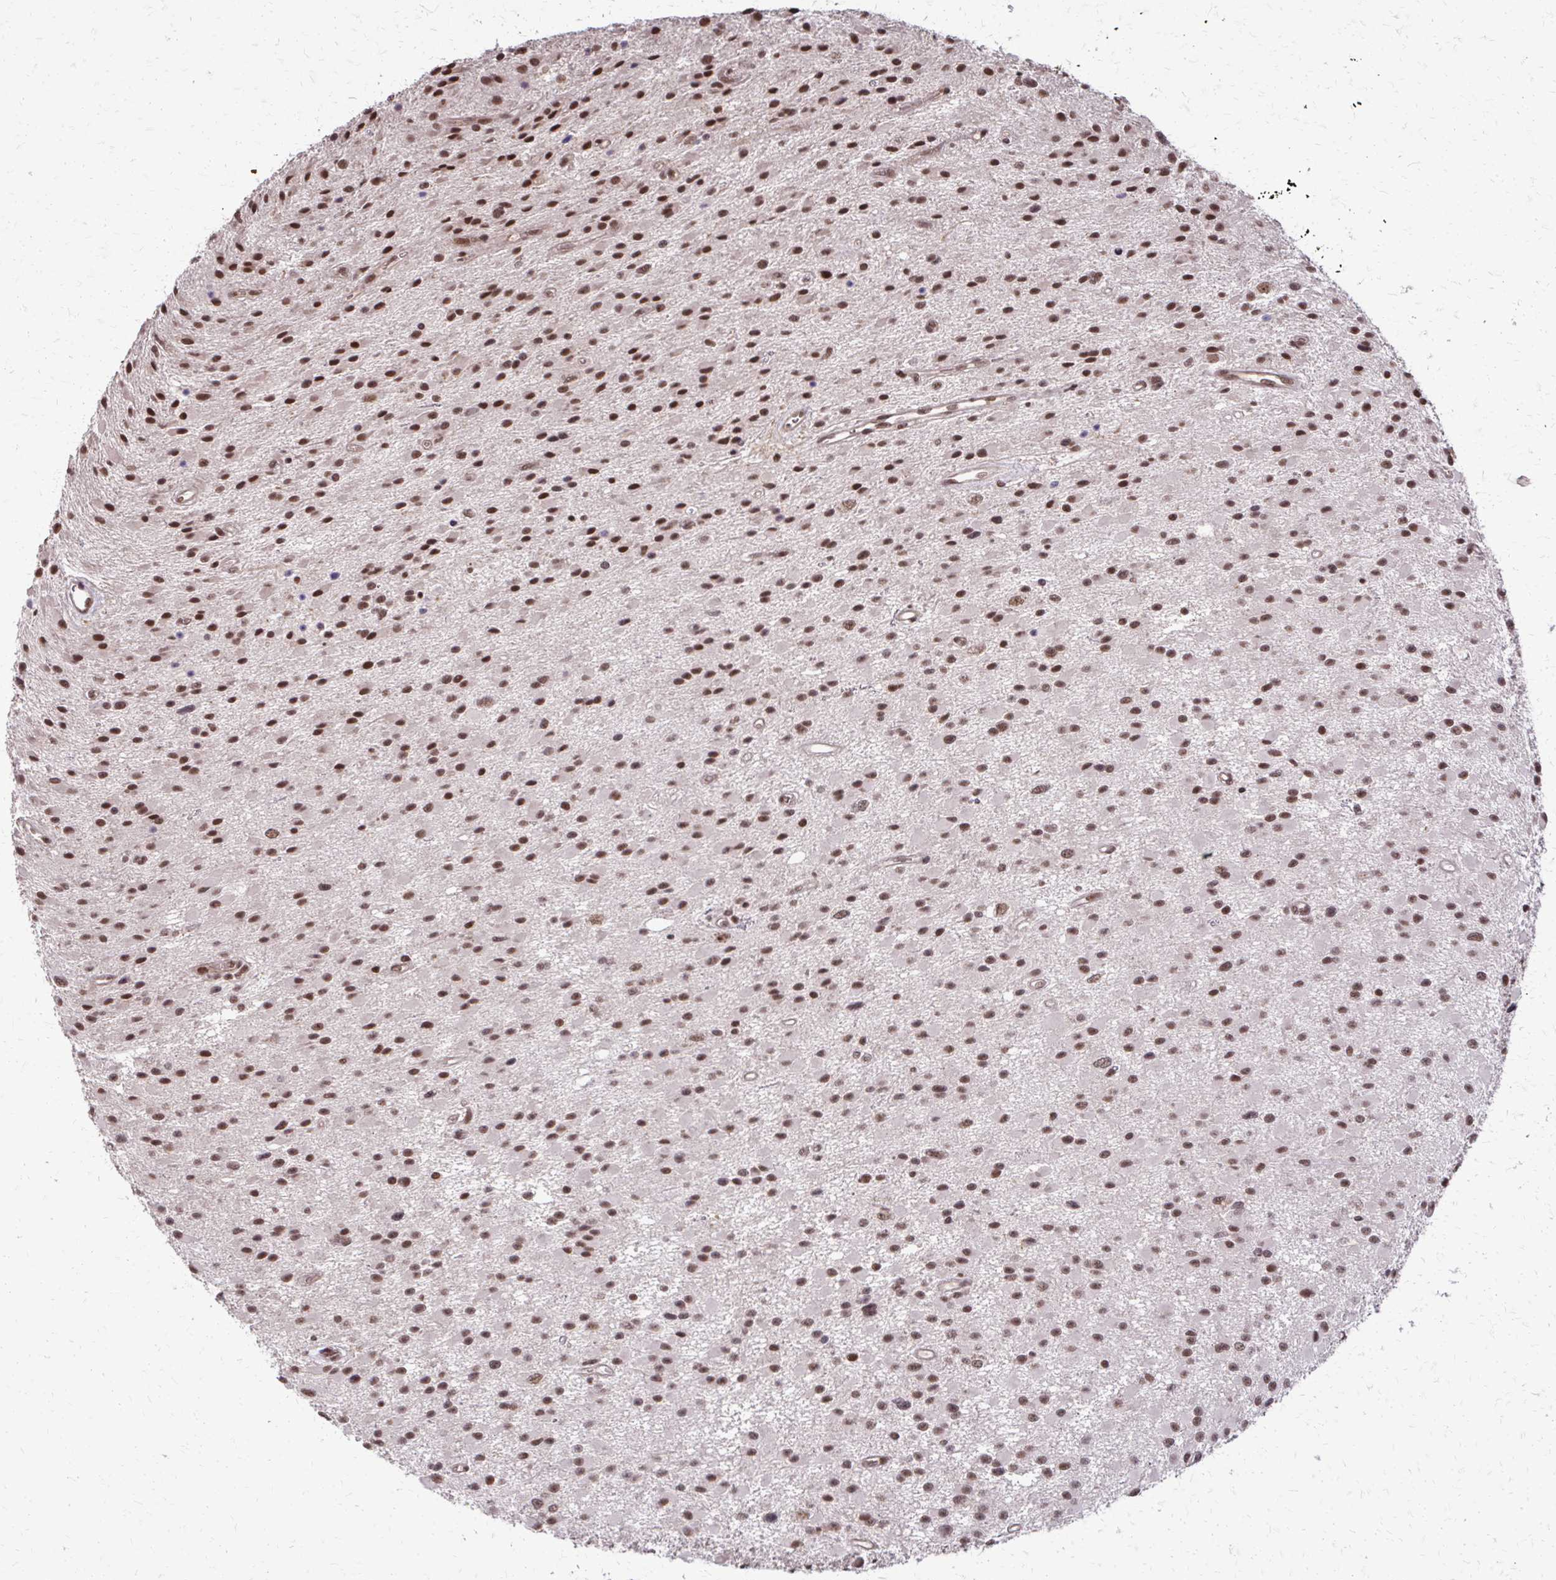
{"staining": {"intensity": "moderate", "quantity": ">75%", "location": "nuclear"}, "tissue": "glioma", "cell_type": "Tumor cells", "image_type": "cancer", "snomed": [{"axis": "morphology", "description": "Glioma, malignant, High grade"}, {"axis": "topography", "description": "Brain"}], "caption": "Human glioma stained for a protein (brown) exhibits moderate nuclear positive staining in about >75% of tumor cells.", "gene": "SS18", "patient": {"sex": "male", "age": 29}}